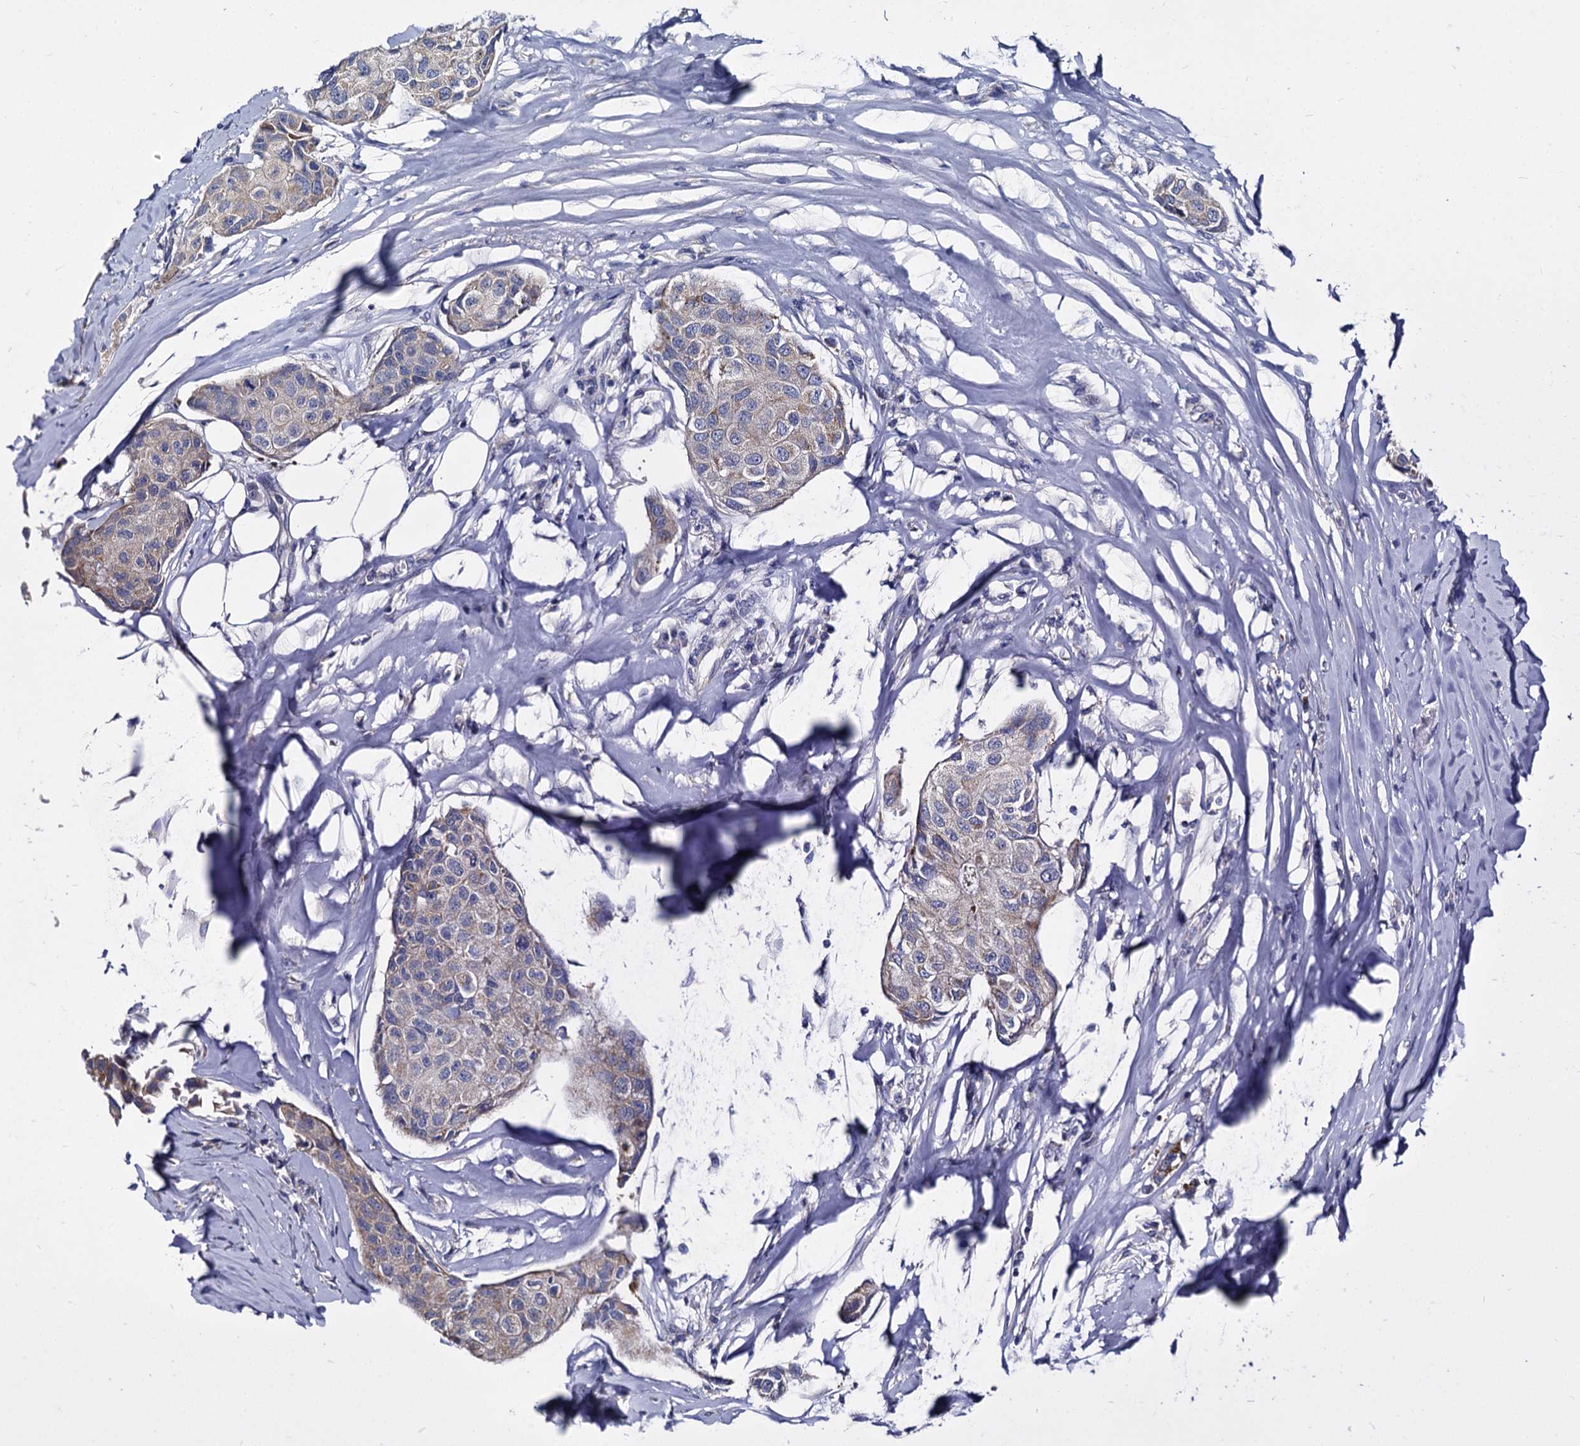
{"staining": {"intensity": "negative", "quantity": "none", "location": "none"}, "tissue": "breast cancer", "cell_type": "Tumor cells", "image_type": "cancer", "snomed": [{"axis": "morphology", "description": "Duct carcinoma"}, {"axis": "topography", "description": "Breast"}], "caption": "Immunohistochemistry image of neoplastic tissue: human breast intraductal carcinoma stained with DAB (3,3'-diaminobenzidine) reveals no significant protein positivity in tumor cells. Nuclei are stained in blue.", "gene": "PANX2", "patient": {"sex": "female", "age": 80}}